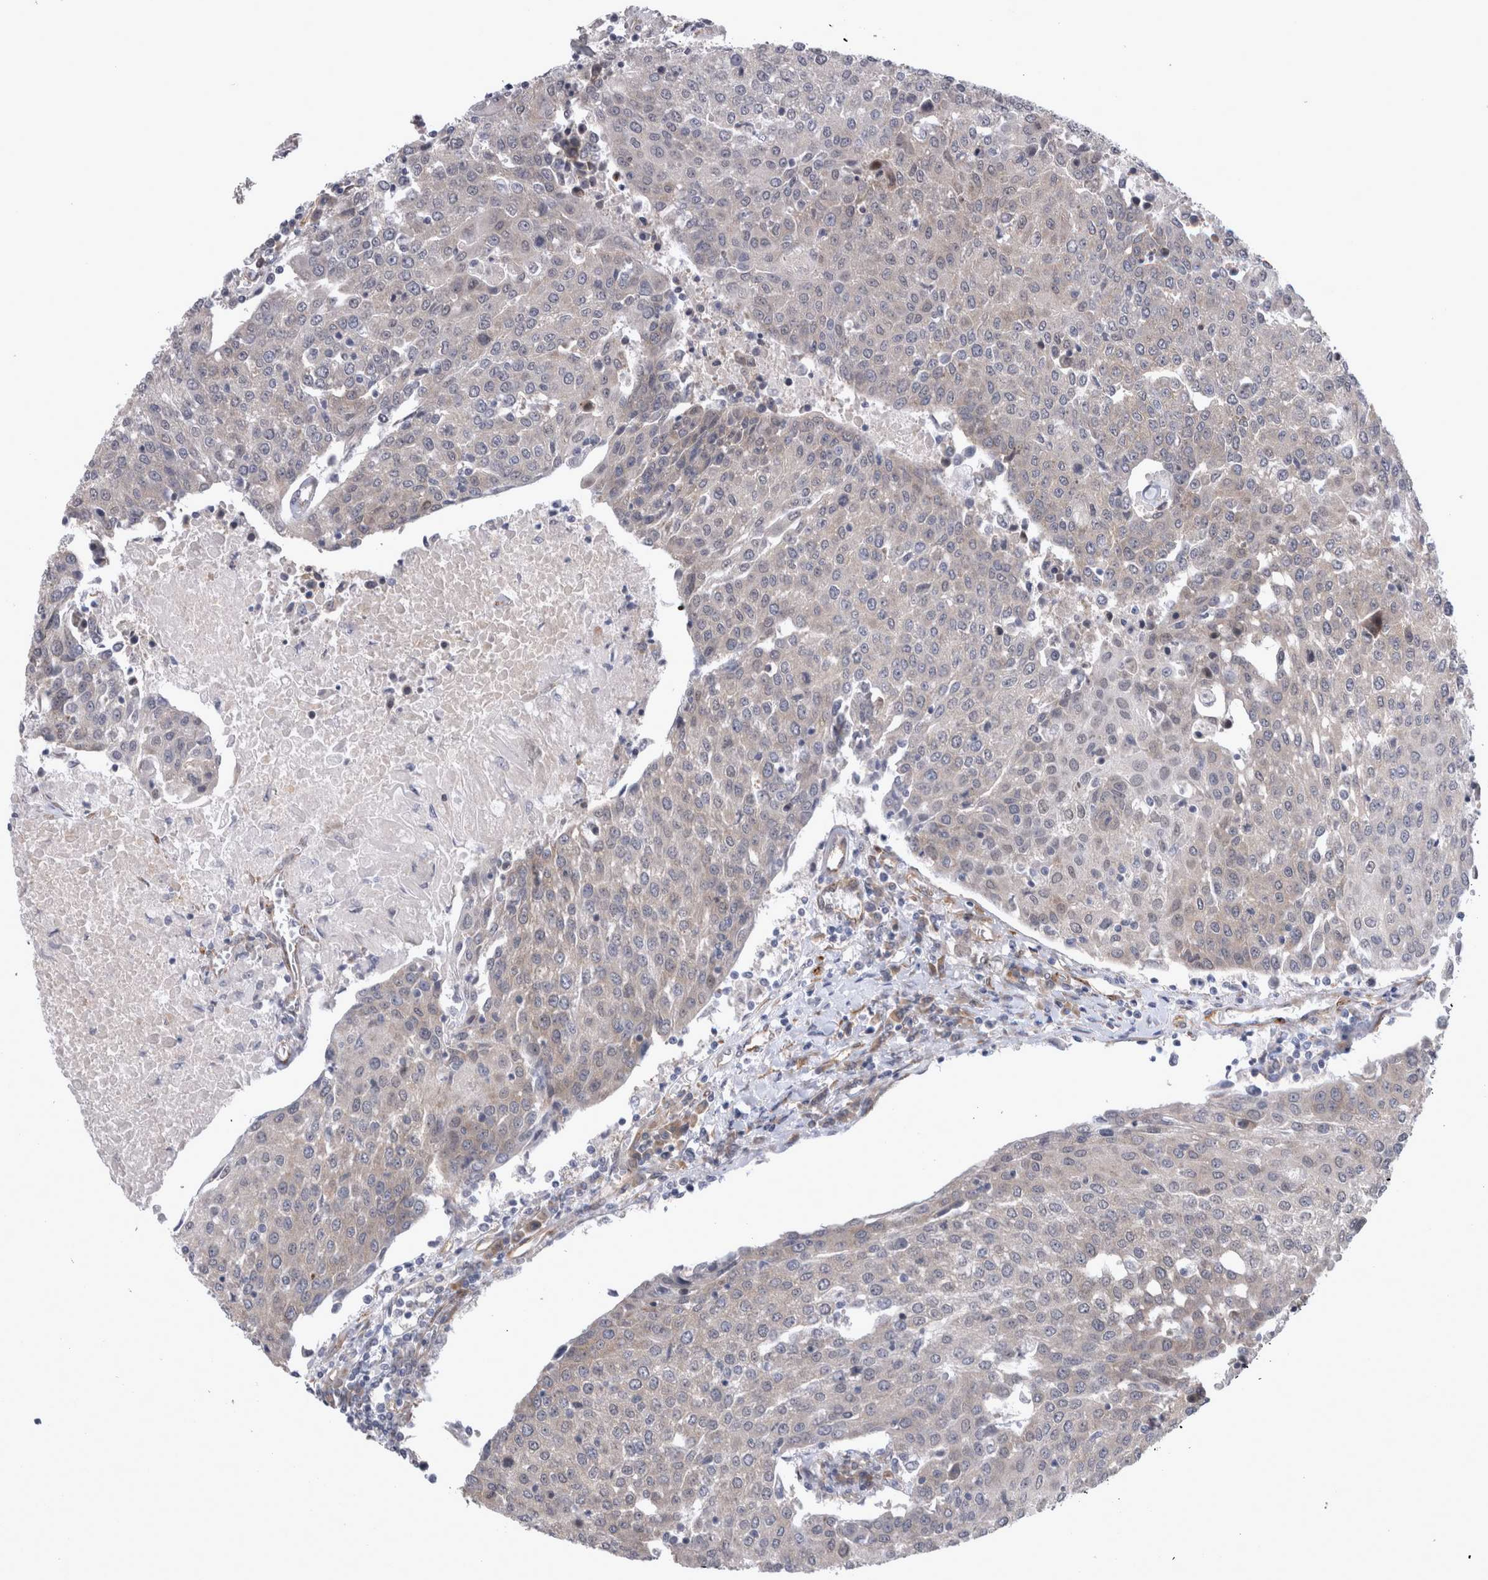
{"staining": {"intensity": "negative", "quantity": "none", "location": "none"}, "tissue": "urothelial cancer", "cell_type": "Tumor cells", "image_type": "cancer", "snomed": [{"axis": "morphology", "description": "Urothelial carcinoma, High grade"}, {"axis": "topography", "description": "Urinary bladder"}], "caption": "IHC photomicrograph of human high-grade urothelial carcinoma stained for a protein (brown), which displays no expression in tumor cells.", "gene": "DDX6", "patient": {"sex": "female", "age": 85}}